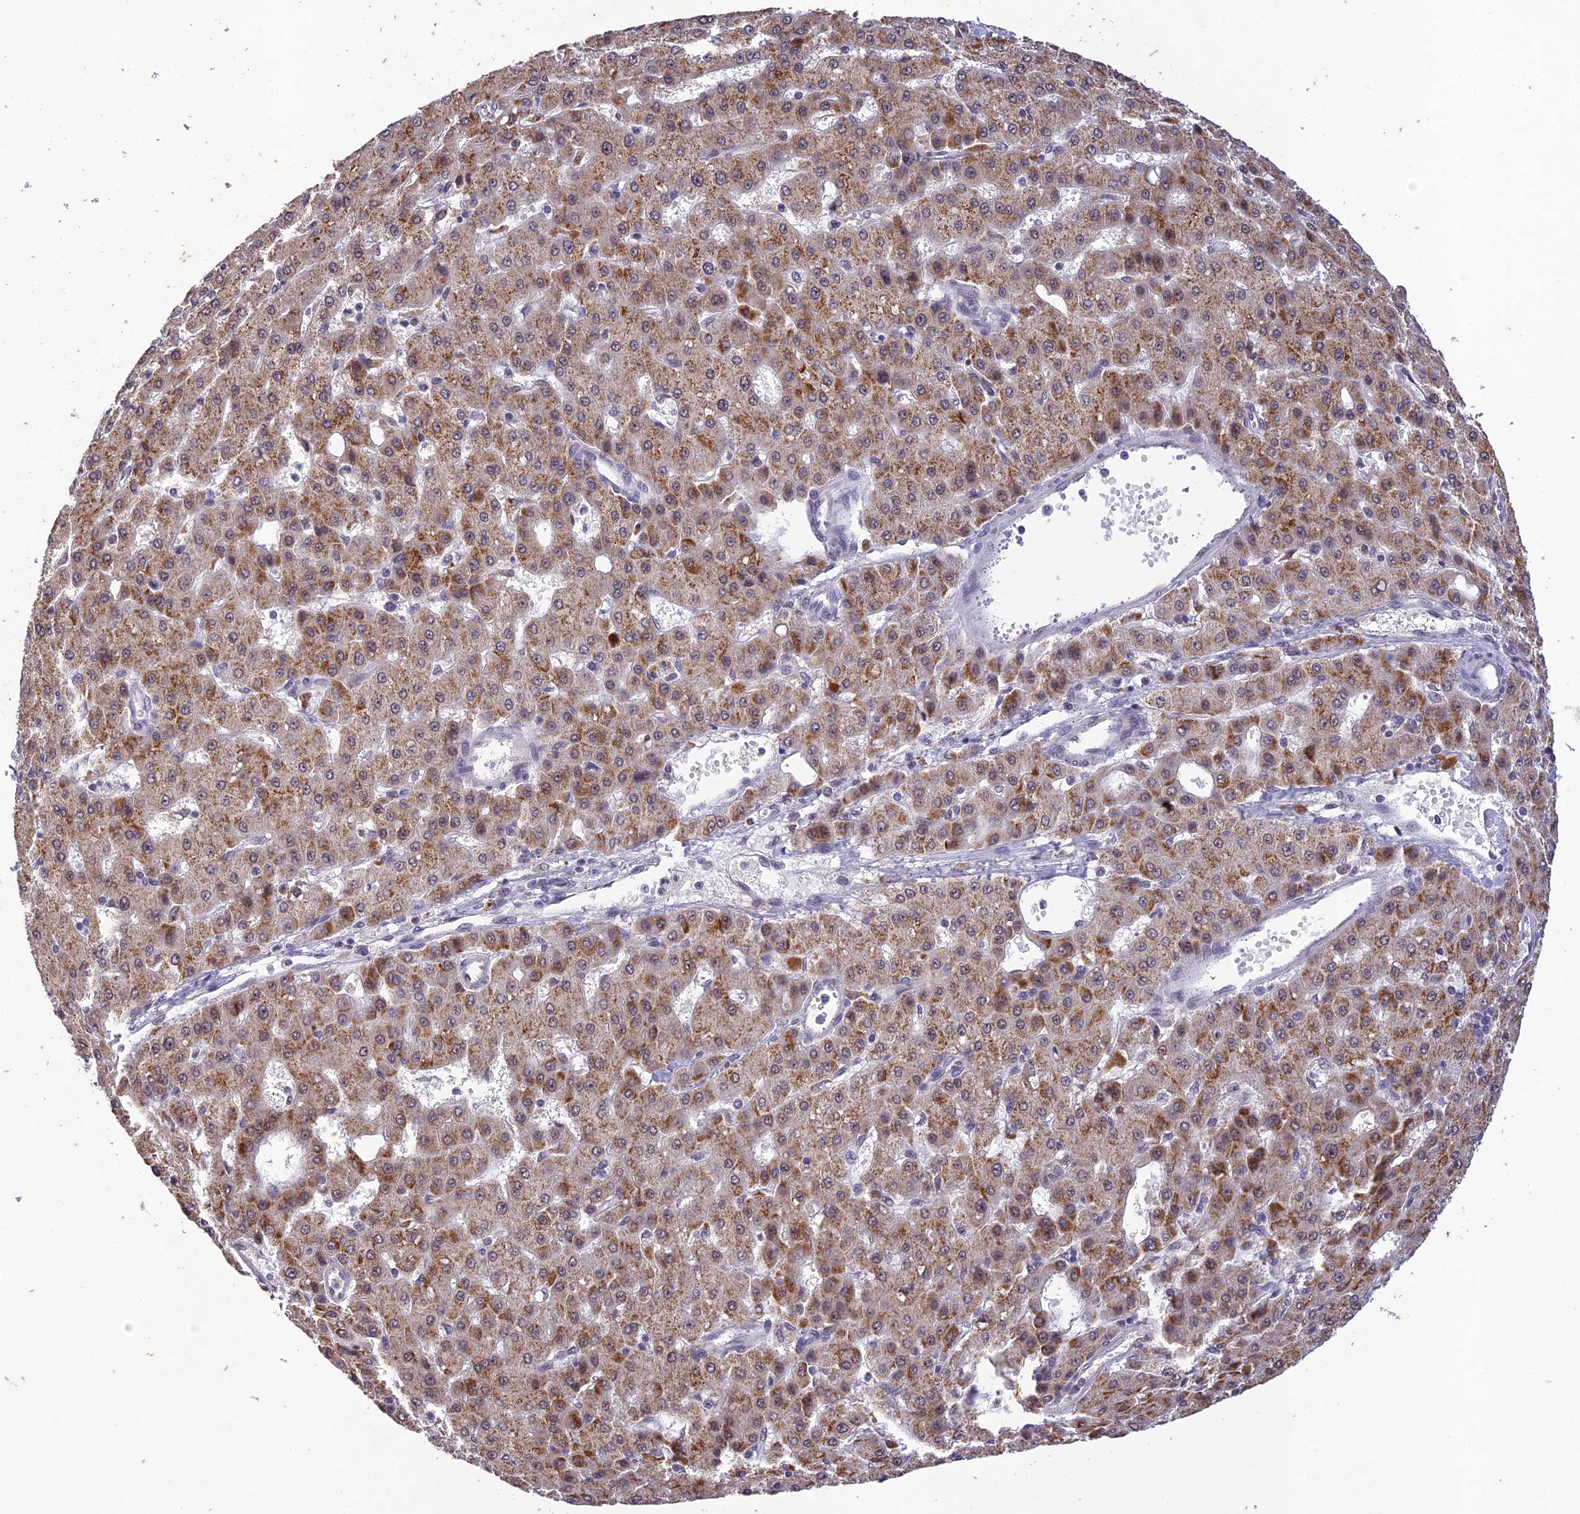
{"staining": {"intensity": "moderate", "quantity": ">75%", "location": "cytoplasmic/membranous"}, "tissue": "liver cancer", "cell_type": "Tumor cells", "image_type": "cancer", "snomed": [{"axis": "morphology", "description": "Carcinoma, Hepatocellular, NOS"}, {"axis": "topography", "description": "Liver"}], "caption": "A brown stain shows moderate cytoplasmic/membranous positivity of a protein in liver cancer tumor cells.", "gene": "POP4", "patient": {"sex": "male", "age": 47}}